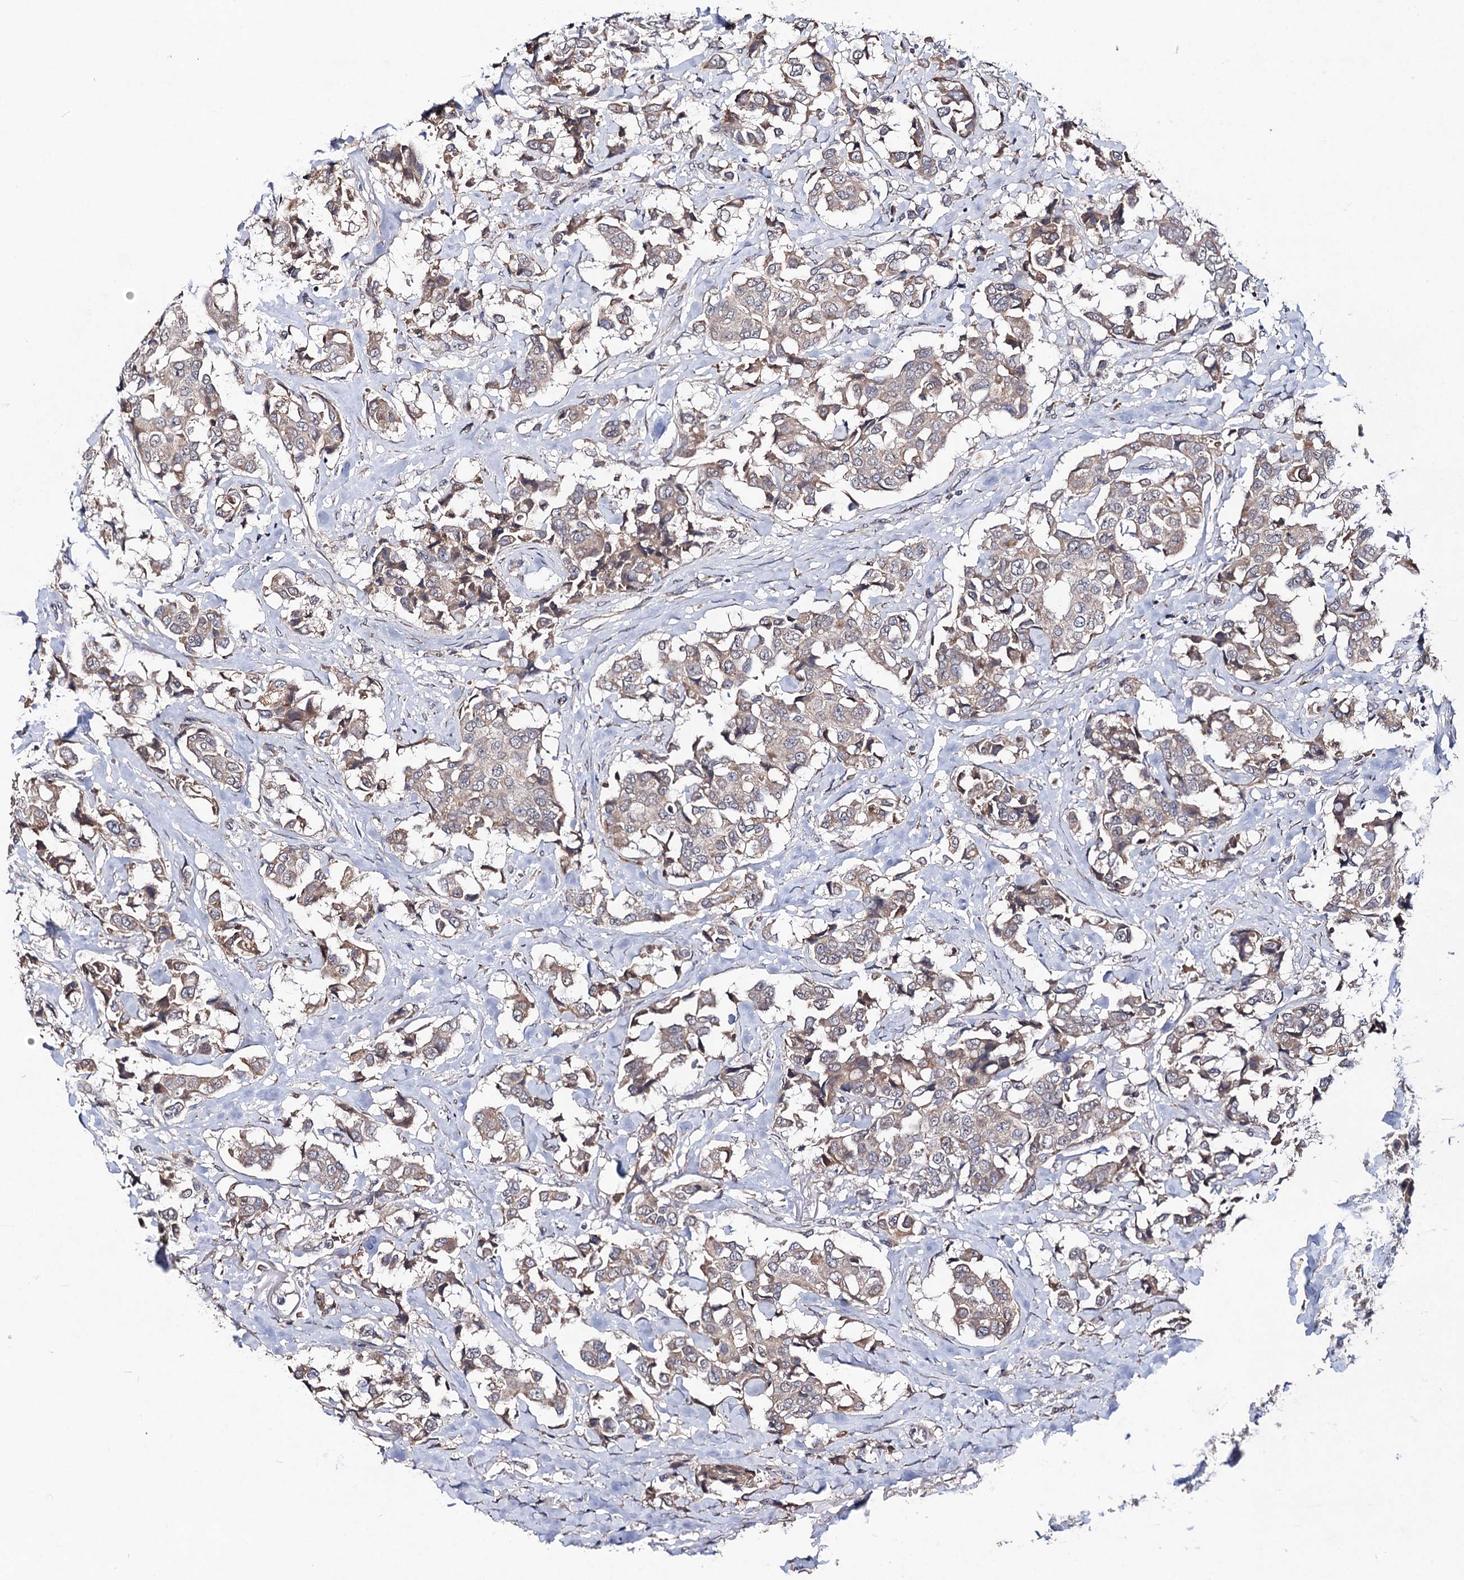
{"staining": {"intensity": "weak", "quantity": ">75%", "location": "cytoplasmic/membranous"}, "tissue": "breast cancer", "cell_type": "Tumor cells", "image_type": "cancer", "snomed": [{"axis": "morphology", "description": "Duct carcinoma"}, {"axis": "topography", "description": "Breast"}], "caption": "Immunohistochemical staining of breast cancer (infiltrating ductal carcinoma) displays weak cytoplasmic/membranous protein staining in about >75% of tumor cells.", "gene": "VPS37D", "patient": {"sex": "female", "age": 80}}